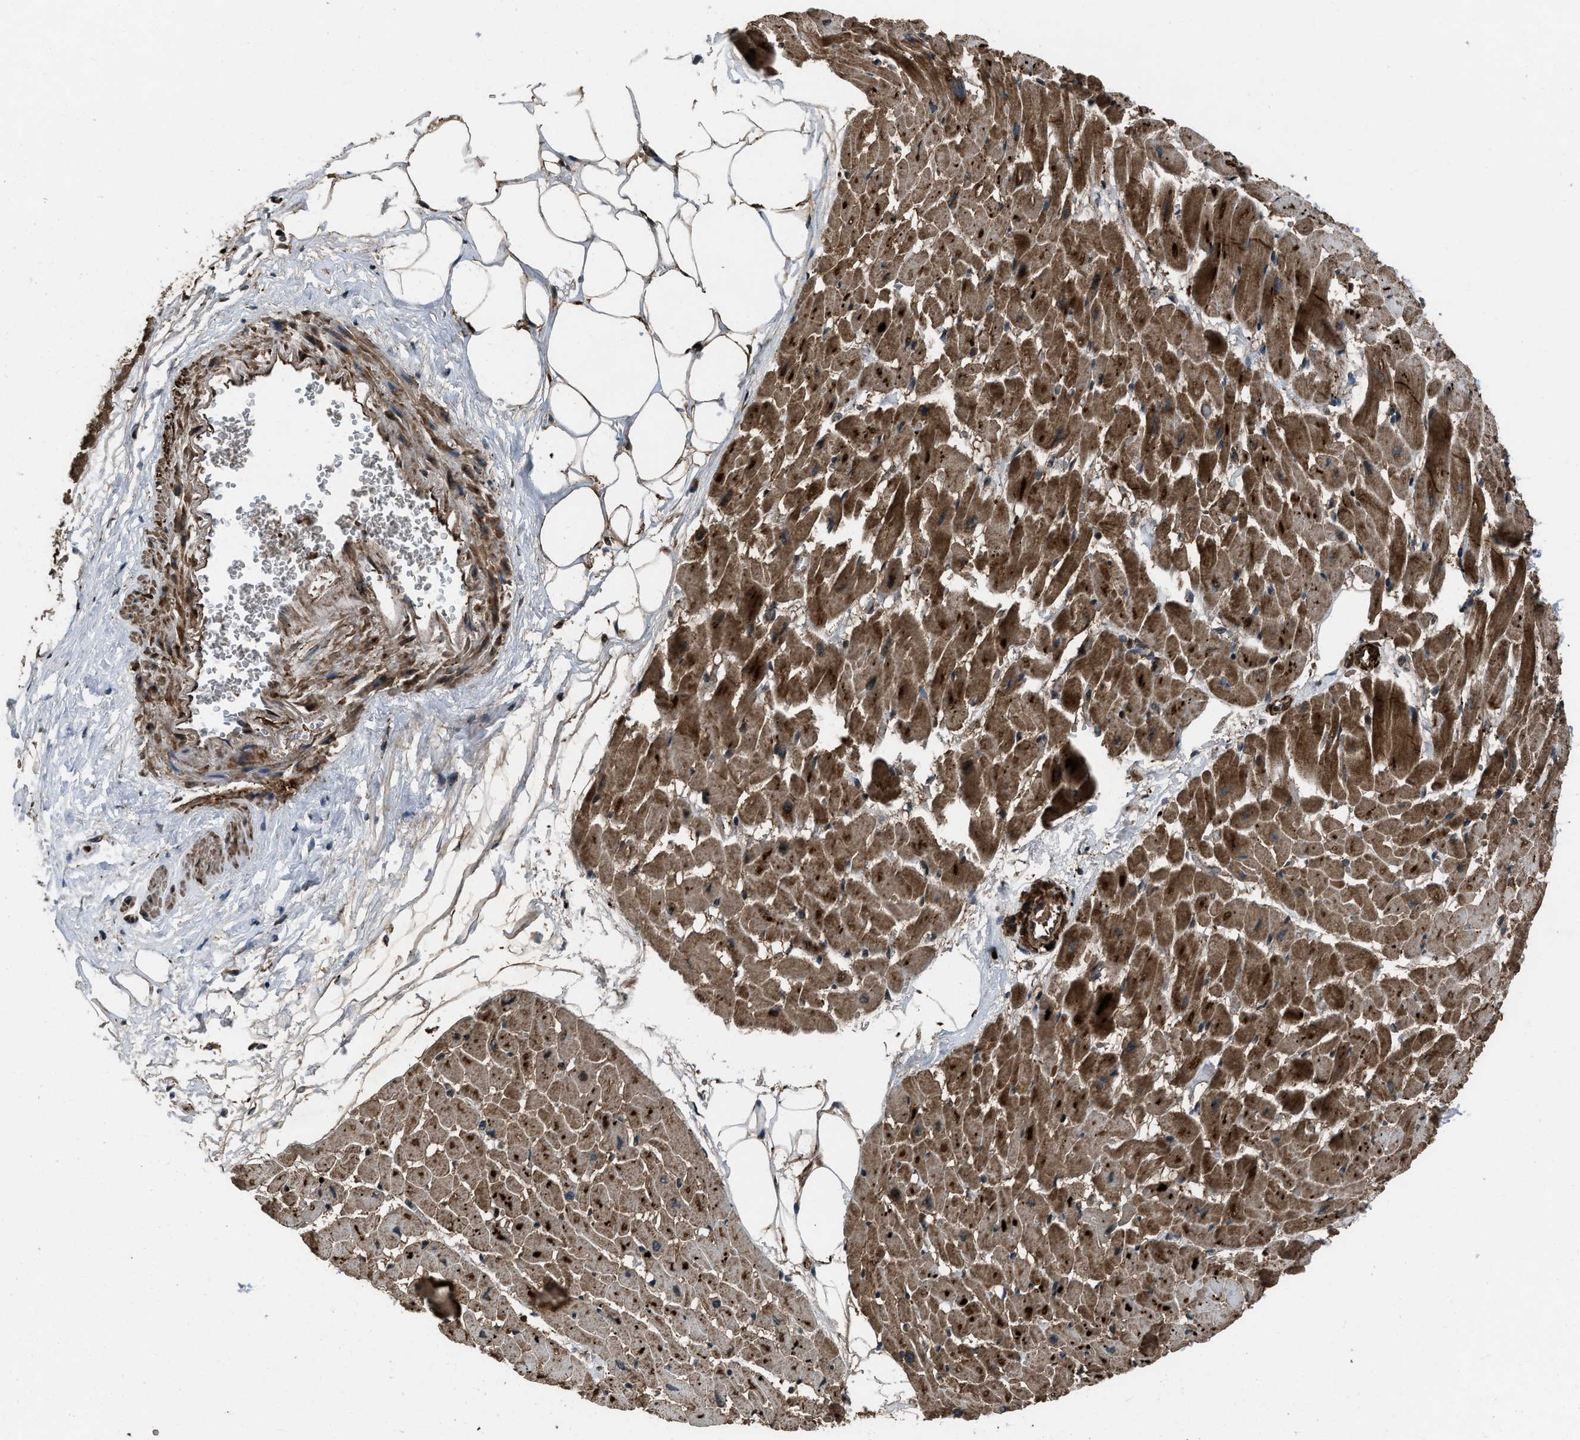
{"staining": {"intensity": "moderate", "quantity": ">75%", "location": "cytoplasmic/membranous"}, "tissue": "heart muscle", "cell_type": "Cardiomyocytes", "image_type": "normal", "snomed": [{"axis": "morphology", "description": "Normal tissue, NOS"}, {"axis": "topography", "description": "Heart"}], "caption": "The immunohistochemical stain highlights moderate cytoplasmic/membranous expression in cardiomyocytes of unremarkable heart muscle. The protein is stained brown, and the nuclei are stained in blue (DAB (3,3'-diaminobenzidine) IHC with brightfield microscopy, high magnification).", "gene": "IRAK4", "patient": {"sex": "female", "age": 19}}